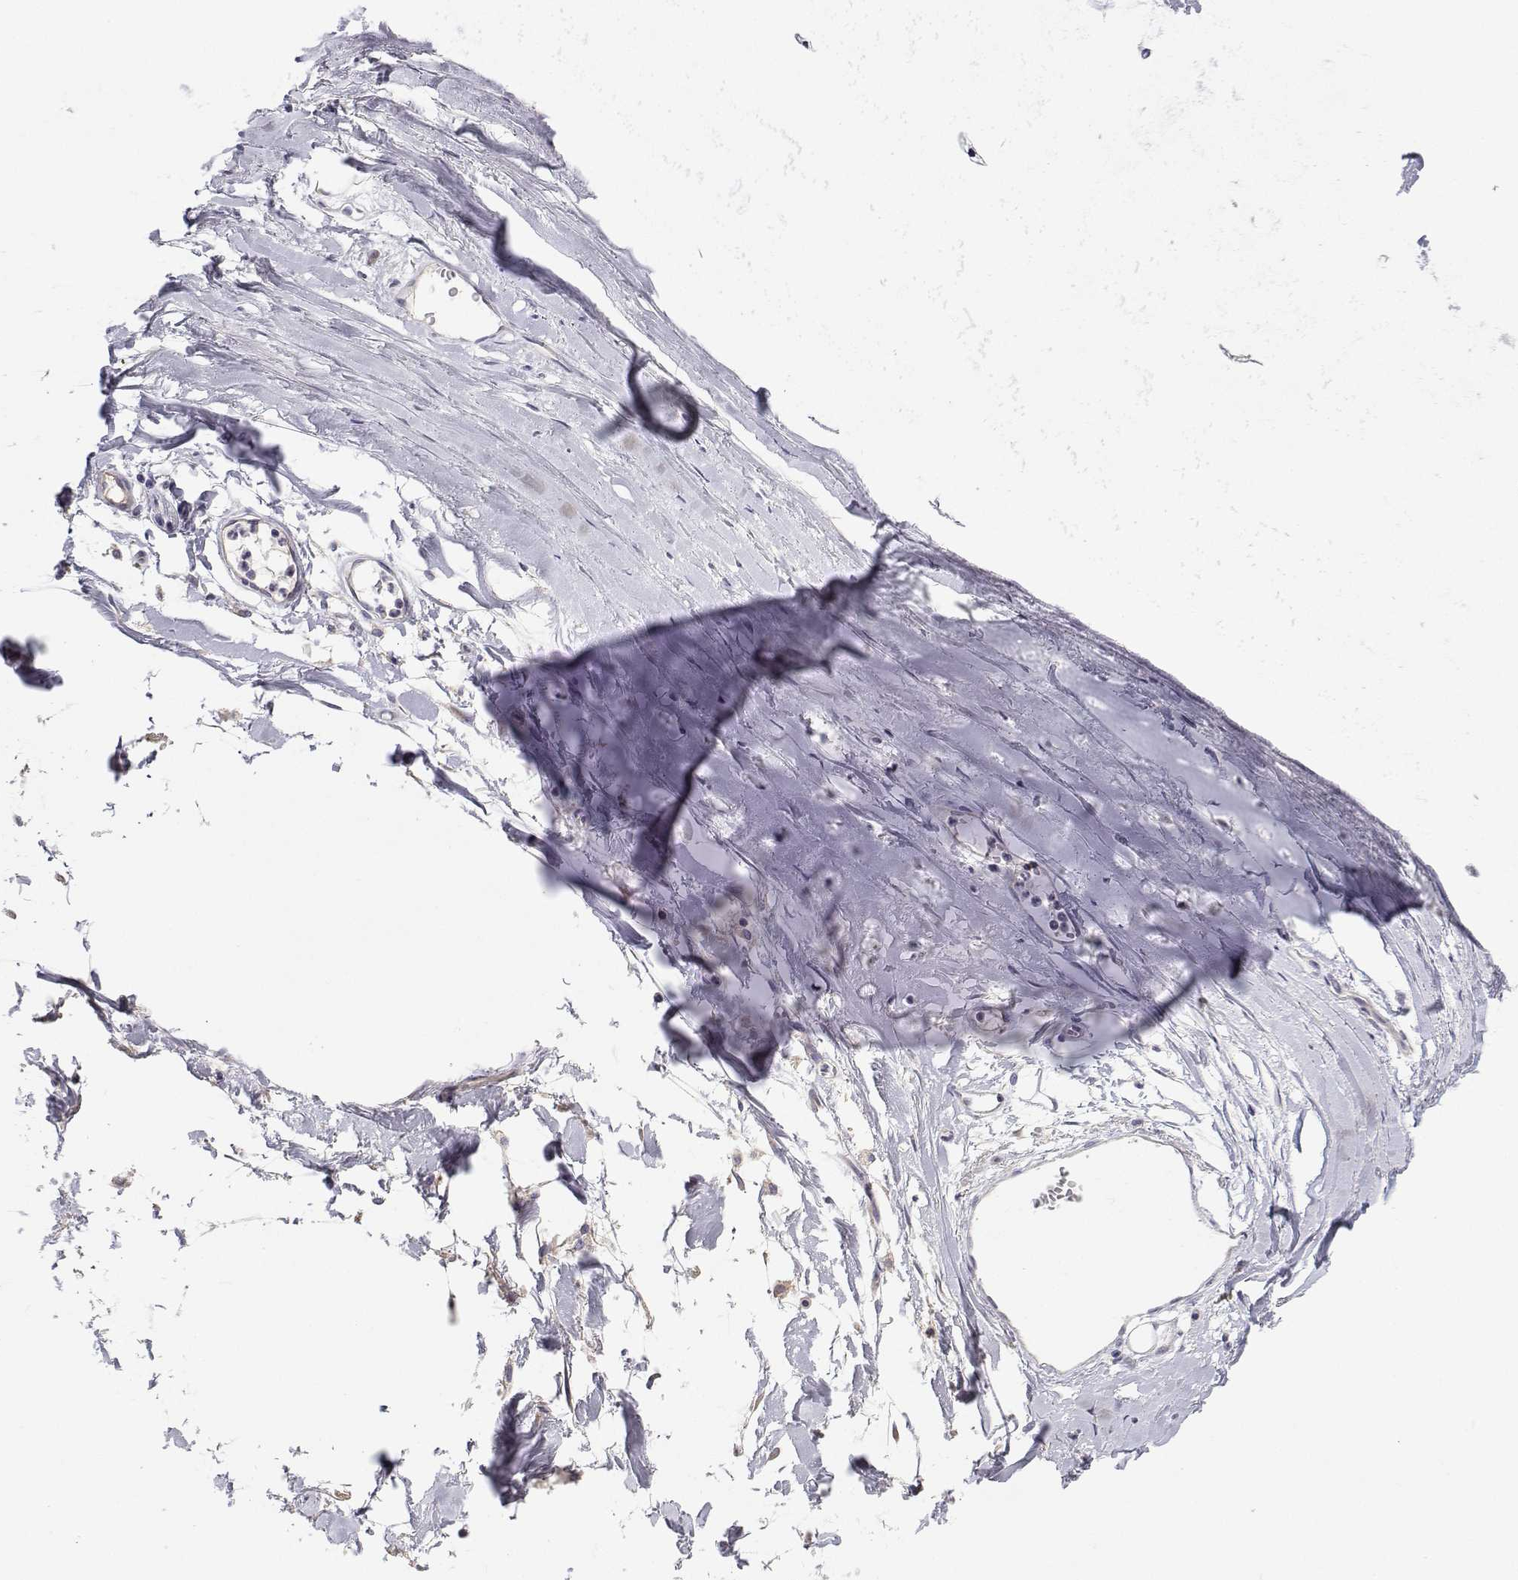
{"staining": {"intensity": "negative", "quantity": "none", "location": "none"}, "tissue": "adipose tissue", "cell_type": "Adipocytes", "image_type": "normal", "snomed": [{"axis": "morphology", "description": "Normal tissue, NOS"}, {"axis": "topography", "description": "Cartilage tissue"}, {"axis": "topography", "description": "Nasopharynx"}, {"axis": "topography", "description": "Thyroid gland"}], "caption": "Immunohistochemistry (IHC) micrograph of unremarkable human adipose tissue stained for a protein (brown), which exhibits no expression in adipocytes.", "gene": "ANKRD65", "patient": {"sex": "male", "age": 63}}